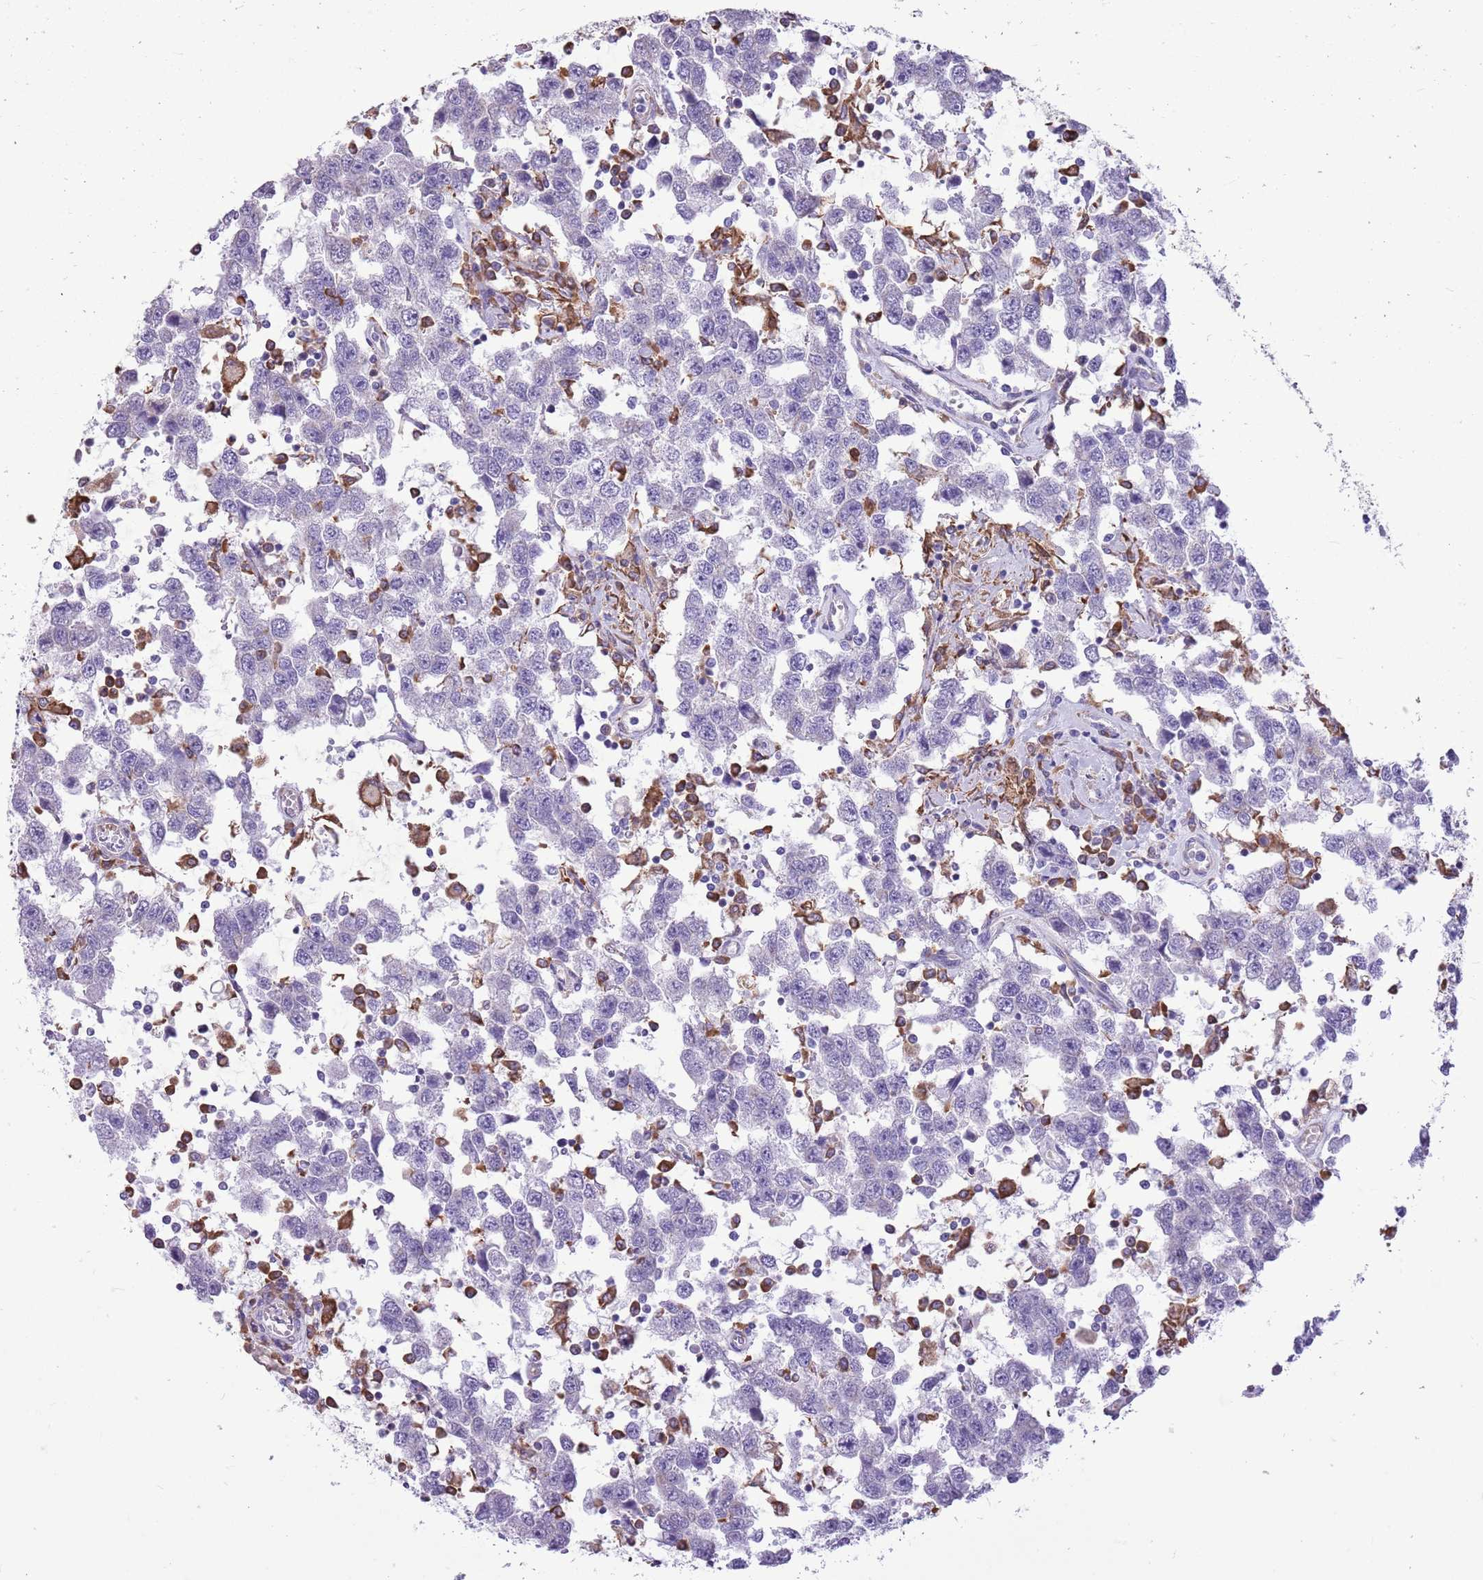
{"staining": {"intensity": "negative", "quantity": "none", "location": "none"}, "tissue": "testis cancer", "cell_type": "Tumor cells", "image_type": "cancer", "snomed": [{"axis": "morphology", "description": "Seminoma, NOS"}, {"axis": "topography", "description": "Testis"}], "caption": "A photomicrograph of seminoma (testis) stained for a protein demonstrates no brown staining in tumor cells. (DAB (3,3'-diaminobenzidine) immunohistochemistry, high magnification).", "gene": "KCTD19", "patient": {"sex": "male", "age": 41}}